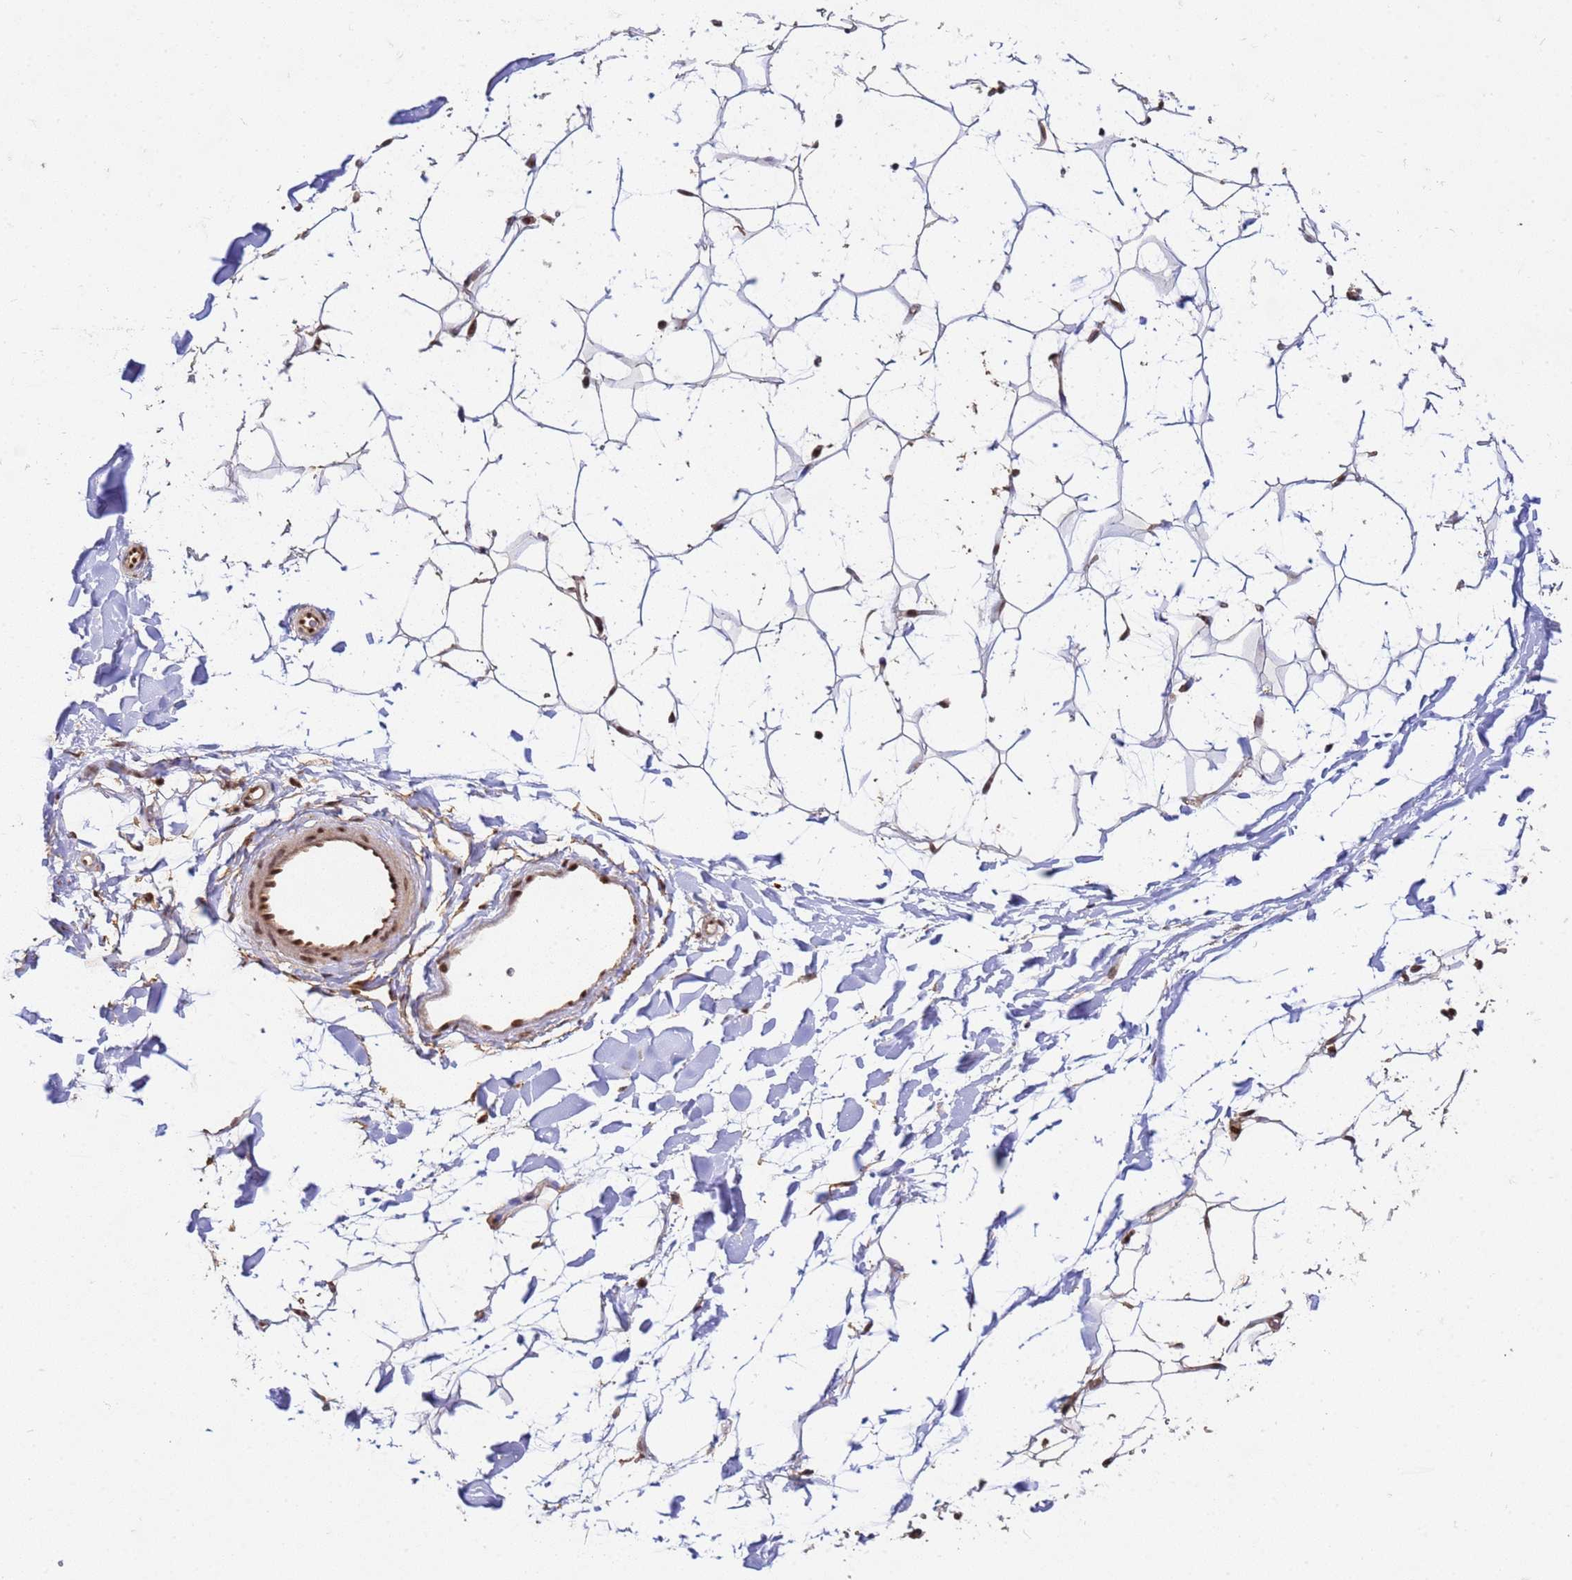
{"staining": {"intensity": "negative", "quantity": "none", "location": "none"}, "tissue": "adipose tissue", "cell_type": "Adipocytes", "image_type": "normal", "snomed": [{"axis": "morphology", "description": "Normal tissue, NOS"}, {"axis": "topography", "description": "Breast"}], "caption": "Adipocytes show no significant positivity in unremarkable adipose tissue. (DAB IHC with hematoxylin counter stain).", "gene": "SYF2", "patient": {"sex": "female", "age": 26}}